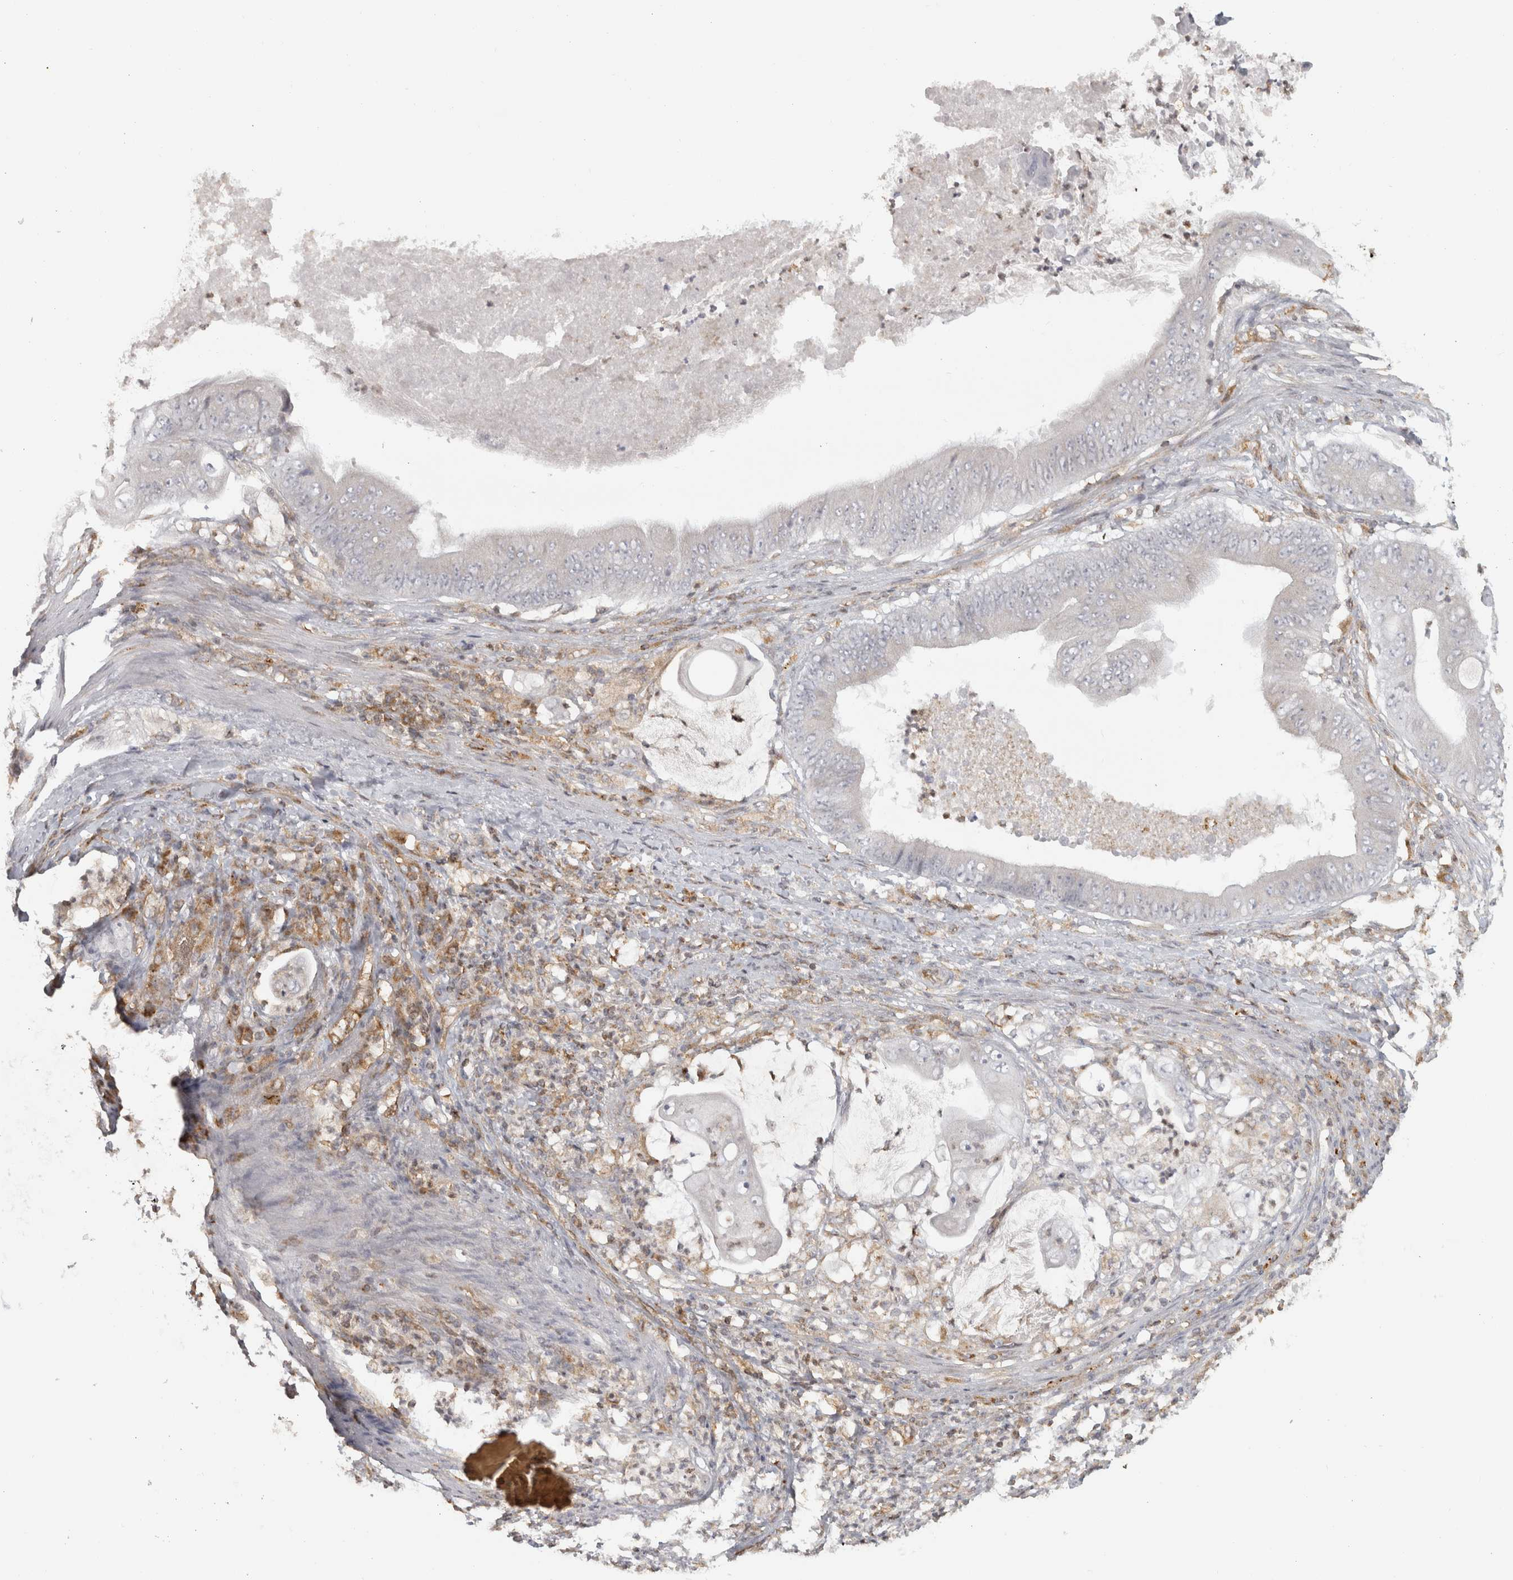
{"staining": {"intensity": "negative", "quantity": "none", "location": "none"}, "tissue": "stomach cancer", "cell_type": "Tumor cells", "image_type": "cancer", "snomed": [{"axis": "morphology", "description": "Adenocarcinoma, NOS"}, {"axis": "topography", "description": "Stomach"}], "caption": "This is an immunohistochemistry micrograph of stomach adenocarcinoma. There is no staining in tumor cells.", "gene": "HLA-E", "patient": {"sex": "female", "age": 73}}